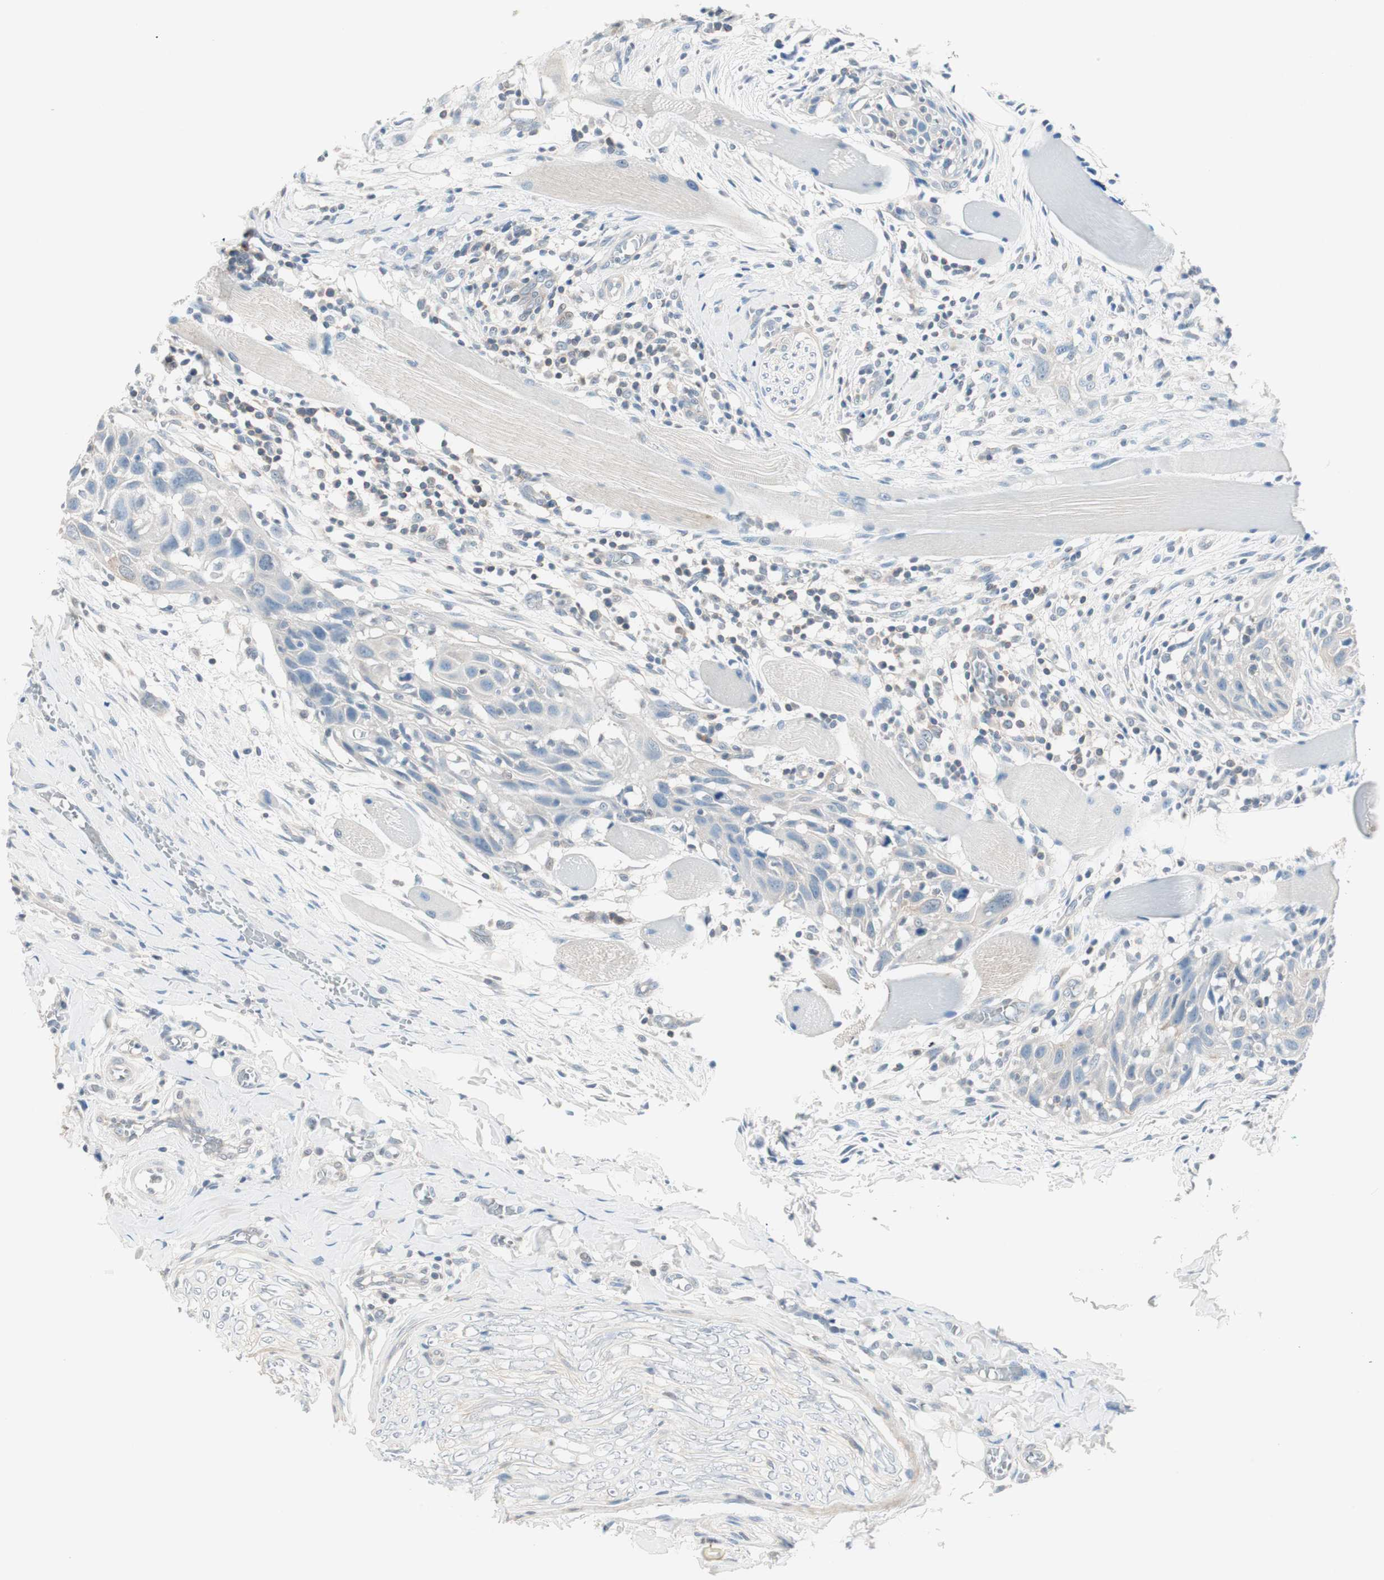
{"staining": {"intensity": "weak", "quantity": "25%-75%", "location": "cytoplasmic/membranous"}, "tissue": "head and neck cancer", "cell_type": "Tumor cells", "image_type": "cancer", "snomed": [{"axis": "morphology", "description": "Normal tissue, NOS"}, {"axis": "morphology", "description": "Squamous cell carcinoma, NOS"}, {"axis": "topography", "description": "Oral tissue"}, {"axis": "topography", "description": "Head-Neck"}], "caption": "Immunohistochemistry (DAB) staining of squamous cell carcinoma (head and neck) displays weak cytoplasmic/membranous protein expression in about 25%-75% of tumor cells.", "gene": "RAD54B", "patient": {"sex": "female", "age": 50}}